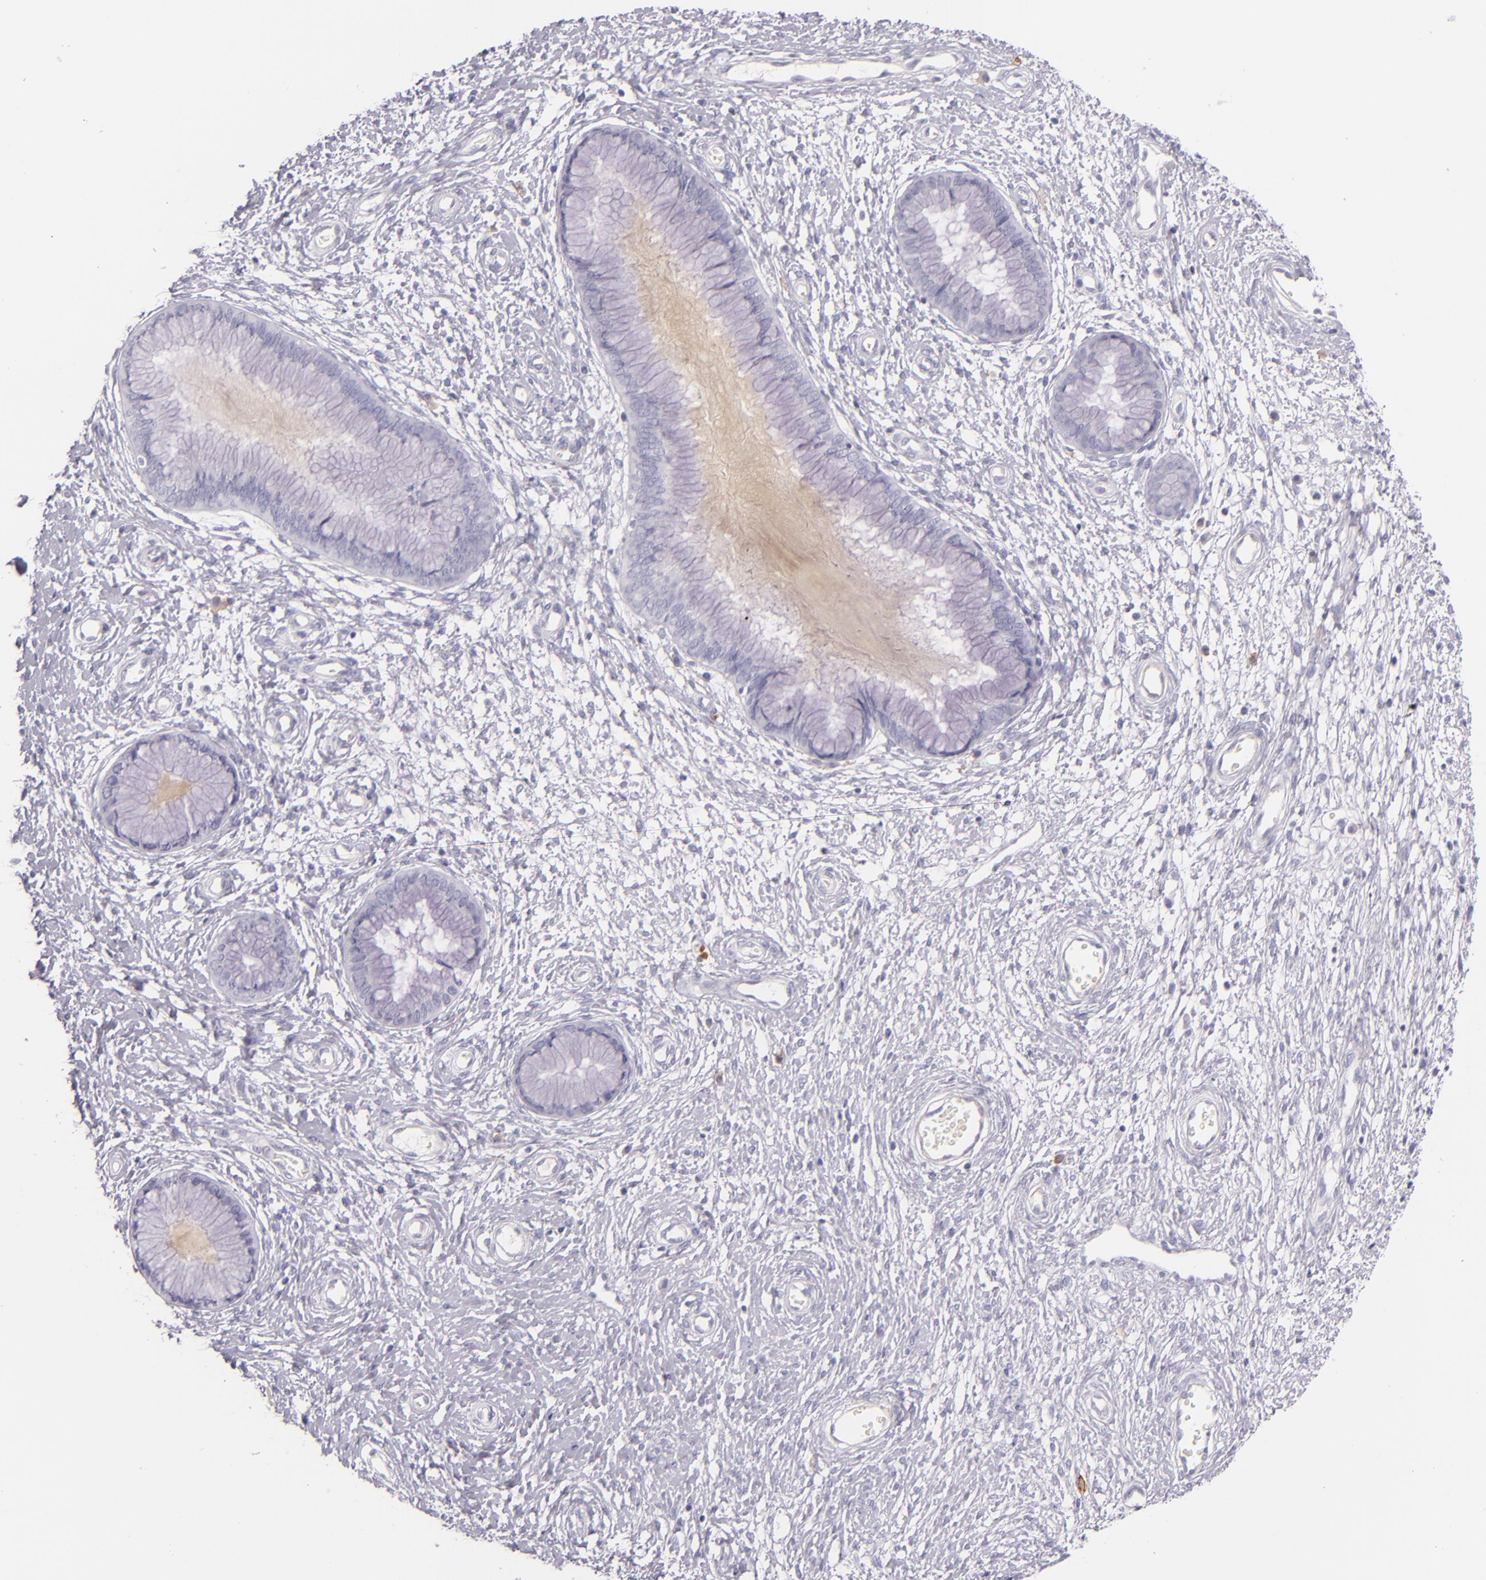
{"staining": {"intensity": "negative", "quantity": "none", "location": "none"}, "tissue": "cervix", "cell_type": "Glandular cells", "image_type": "normal", "snomed": [{"axis": "morphology", "description": "Normal tissue, NOS"}, {"axis": "topography", "description": "Cervix"}], "caption": "Immunohistochemistry (IHC) histopathology image of unremarkable cervix: human cervix stained with DAB demonstrates no significant protein staining in glandular cells.", "gene": "ICAM1", "patient": {"sex": "female", "age": 55}}